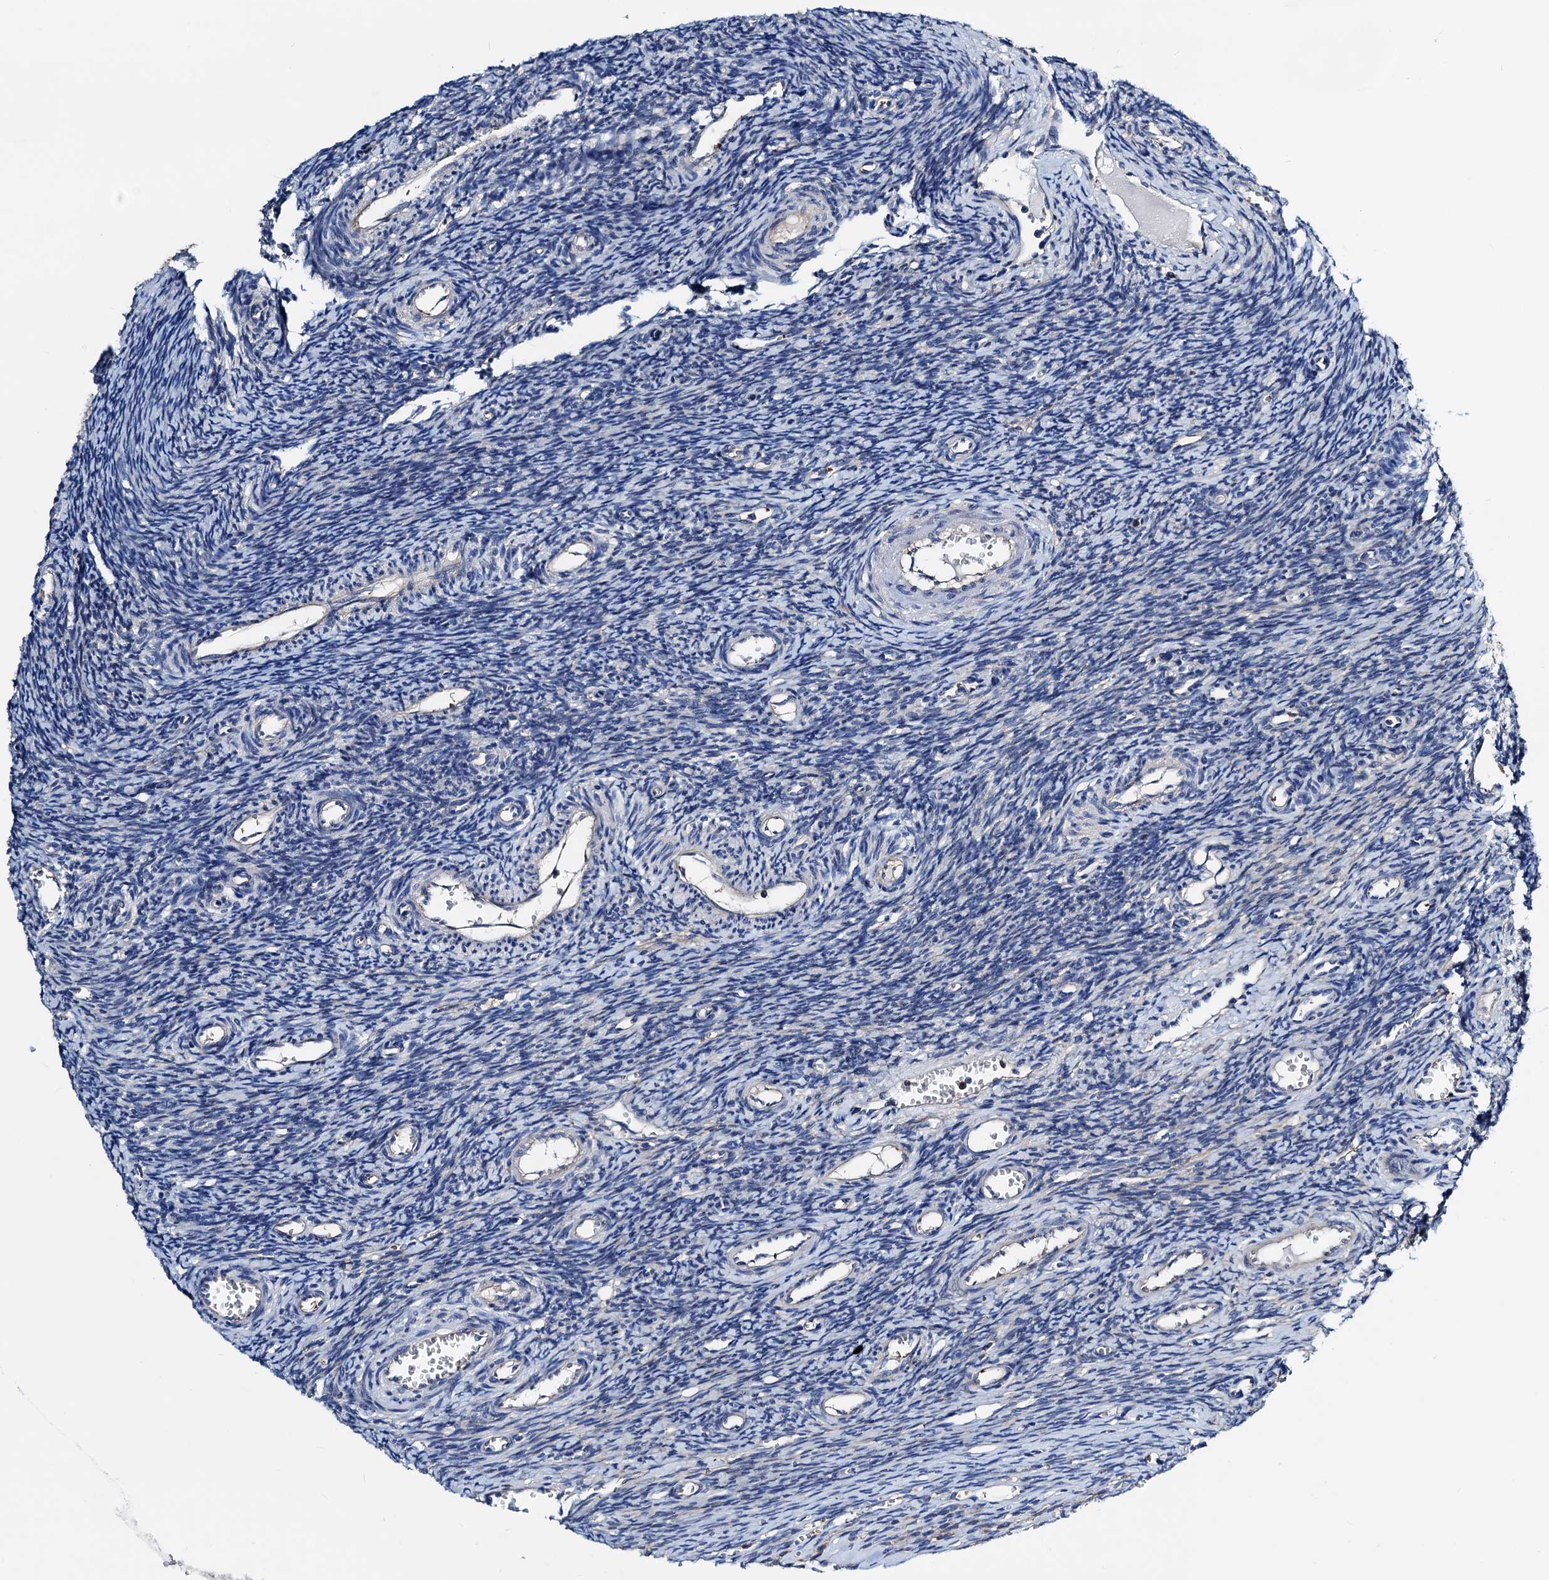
{"staining": {"intensity": "negative", "quantity": "none", "location": "none"}, "tissue": "ovary", "cell_type": "Ovarian stroma cells", "image_type": "normal", "snomed": [{"axis": "morphology", "description": "Normal tissue, NOS"}, {"axis": "topography", "description": "Ovary"}], "caption": "IHC histopathology image of benign ovary: human ovary stained with DAB demonstrates no significant protein staining in ovarian stroma cells.", "gene": "GCOM1", "patient": {"sex": "female", "age": 39}}